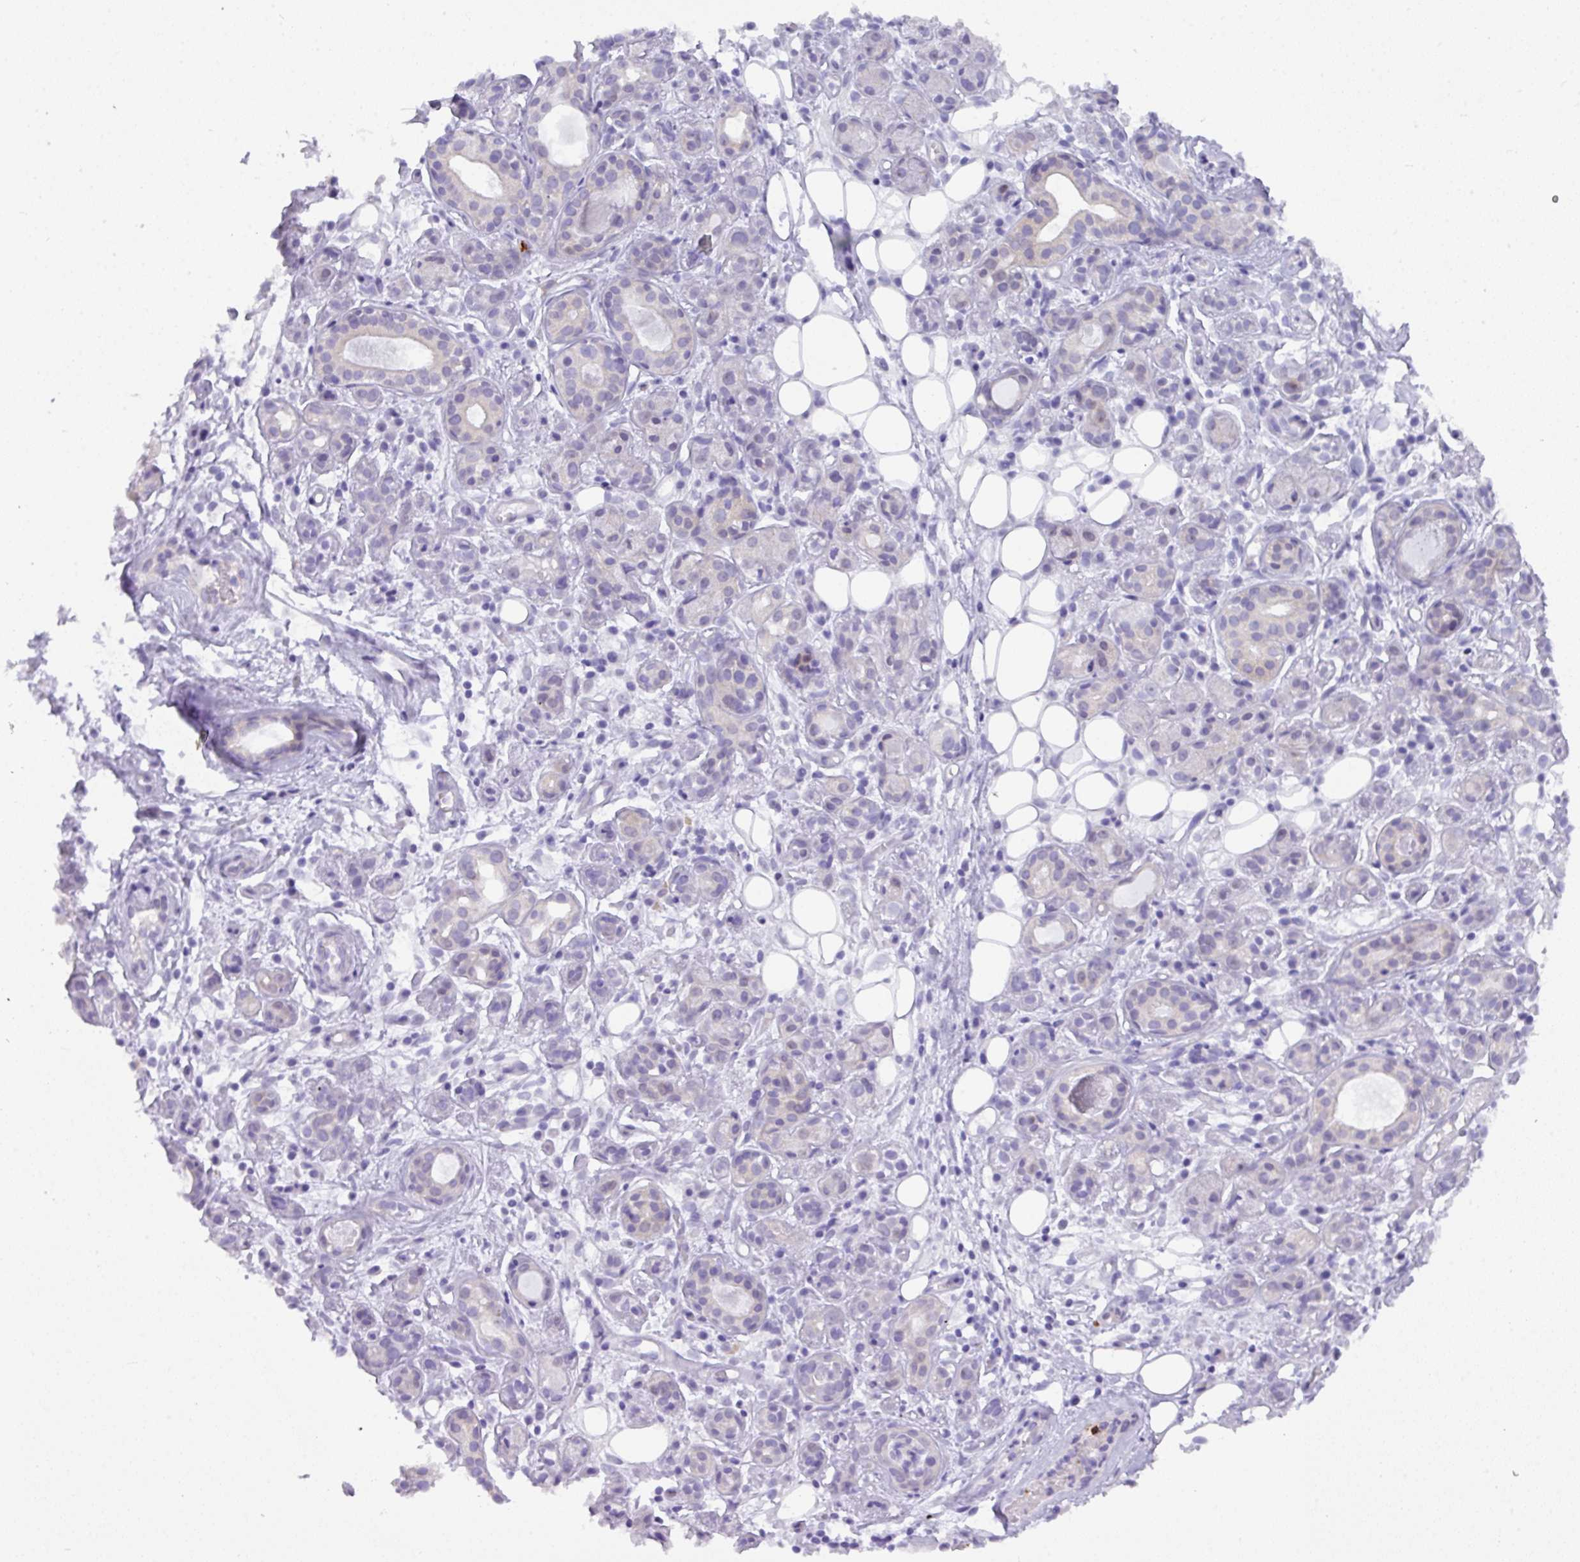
{"staining": {"intensity": "negative", "quantity": "none", "location": "none"}, "tissue": "salivary gland", "cell_type": "Glandular cells", "image_type": "normal", "snomed": [{"axis": "morphology", "description": "Normal tissue, NOS"}, {"axis": "topography", "description": "Salivary gland"}], "caption": "IHC of normal human salivary gland exhibits no expression in glandular cells.", "gene": "MRM2", "patient": {"sex": "male", "age": 54}}